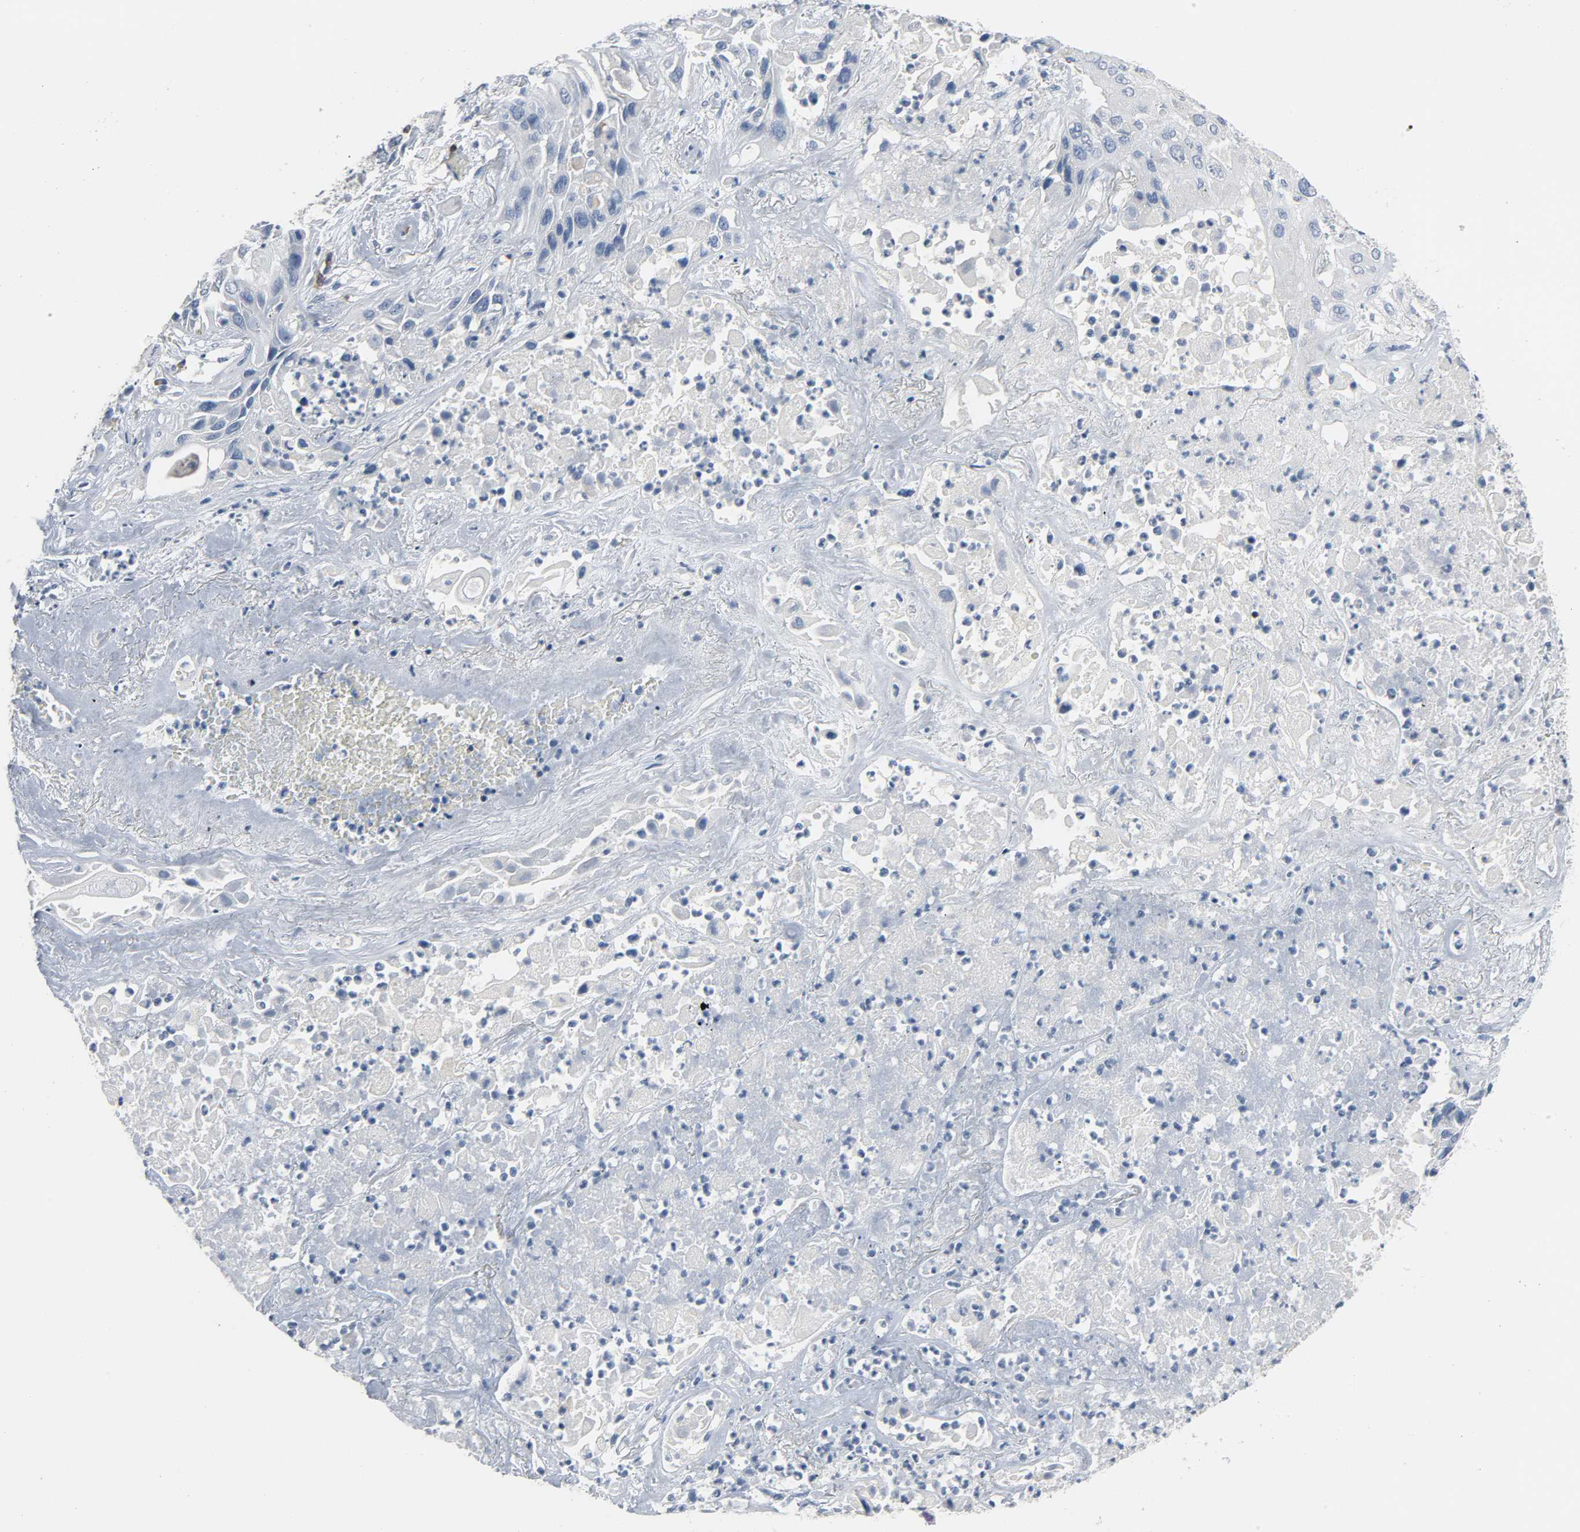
{"staining": {"intensity": "negative", "quantity": "none", "location": "none"}, "tissue": "lung cancer", "cell_type": "Tumor cells", "image_type": "cancer", "snomed": [{"axis": "morphology", "description": "Squamous cell carcinoma, NOS"}, {"axis": "topography", "description": "Lung"}], "caption": "An immunohistochemistry (IHC) micrograph of lung squamous cell carcinoma is shown. There is no staining in tumor cells of lung squamous cell carcinoma.", "gene": "LCK", "patient": {"sex": "female", "age": 76}}